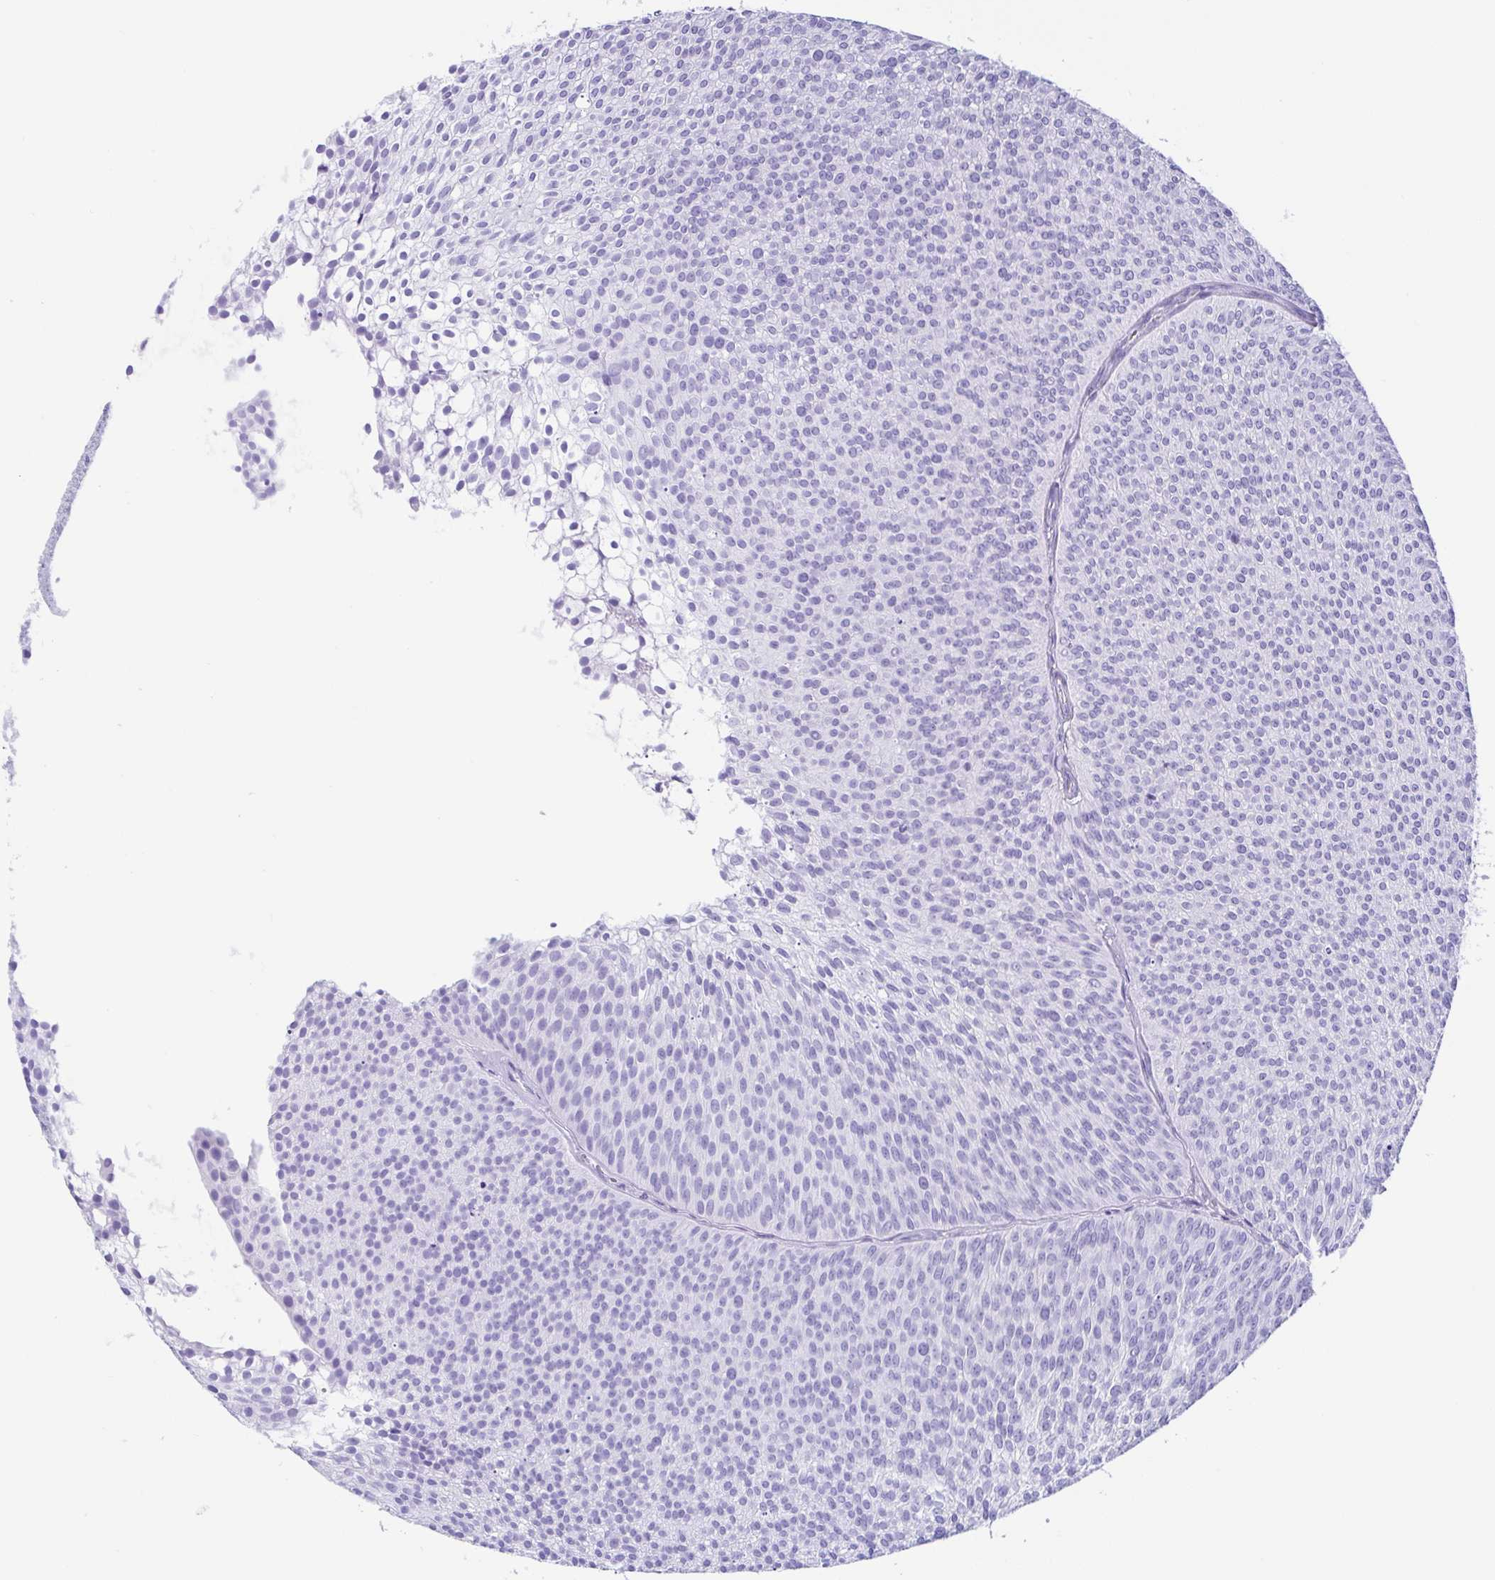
{"staining": {"intensity": "negative", "quantity": "none", "location": "none"}, "tissue": "urothelial cancer", "cell_type": "Tumor cells", "image_type": "cancer", "snomed": [{"axis": "morphology", "description": "Urothelial carcinoma, Low grade"}, {"axis": "topography", "description": "Urinary bladder"}], "caption": "An IHC photomicrograph of urothelial cancer is shown. There is no staining in tumor cells of urothelial cancer.", "gene": "CPA1", "patient": {"sex": "male", "age": 91}}